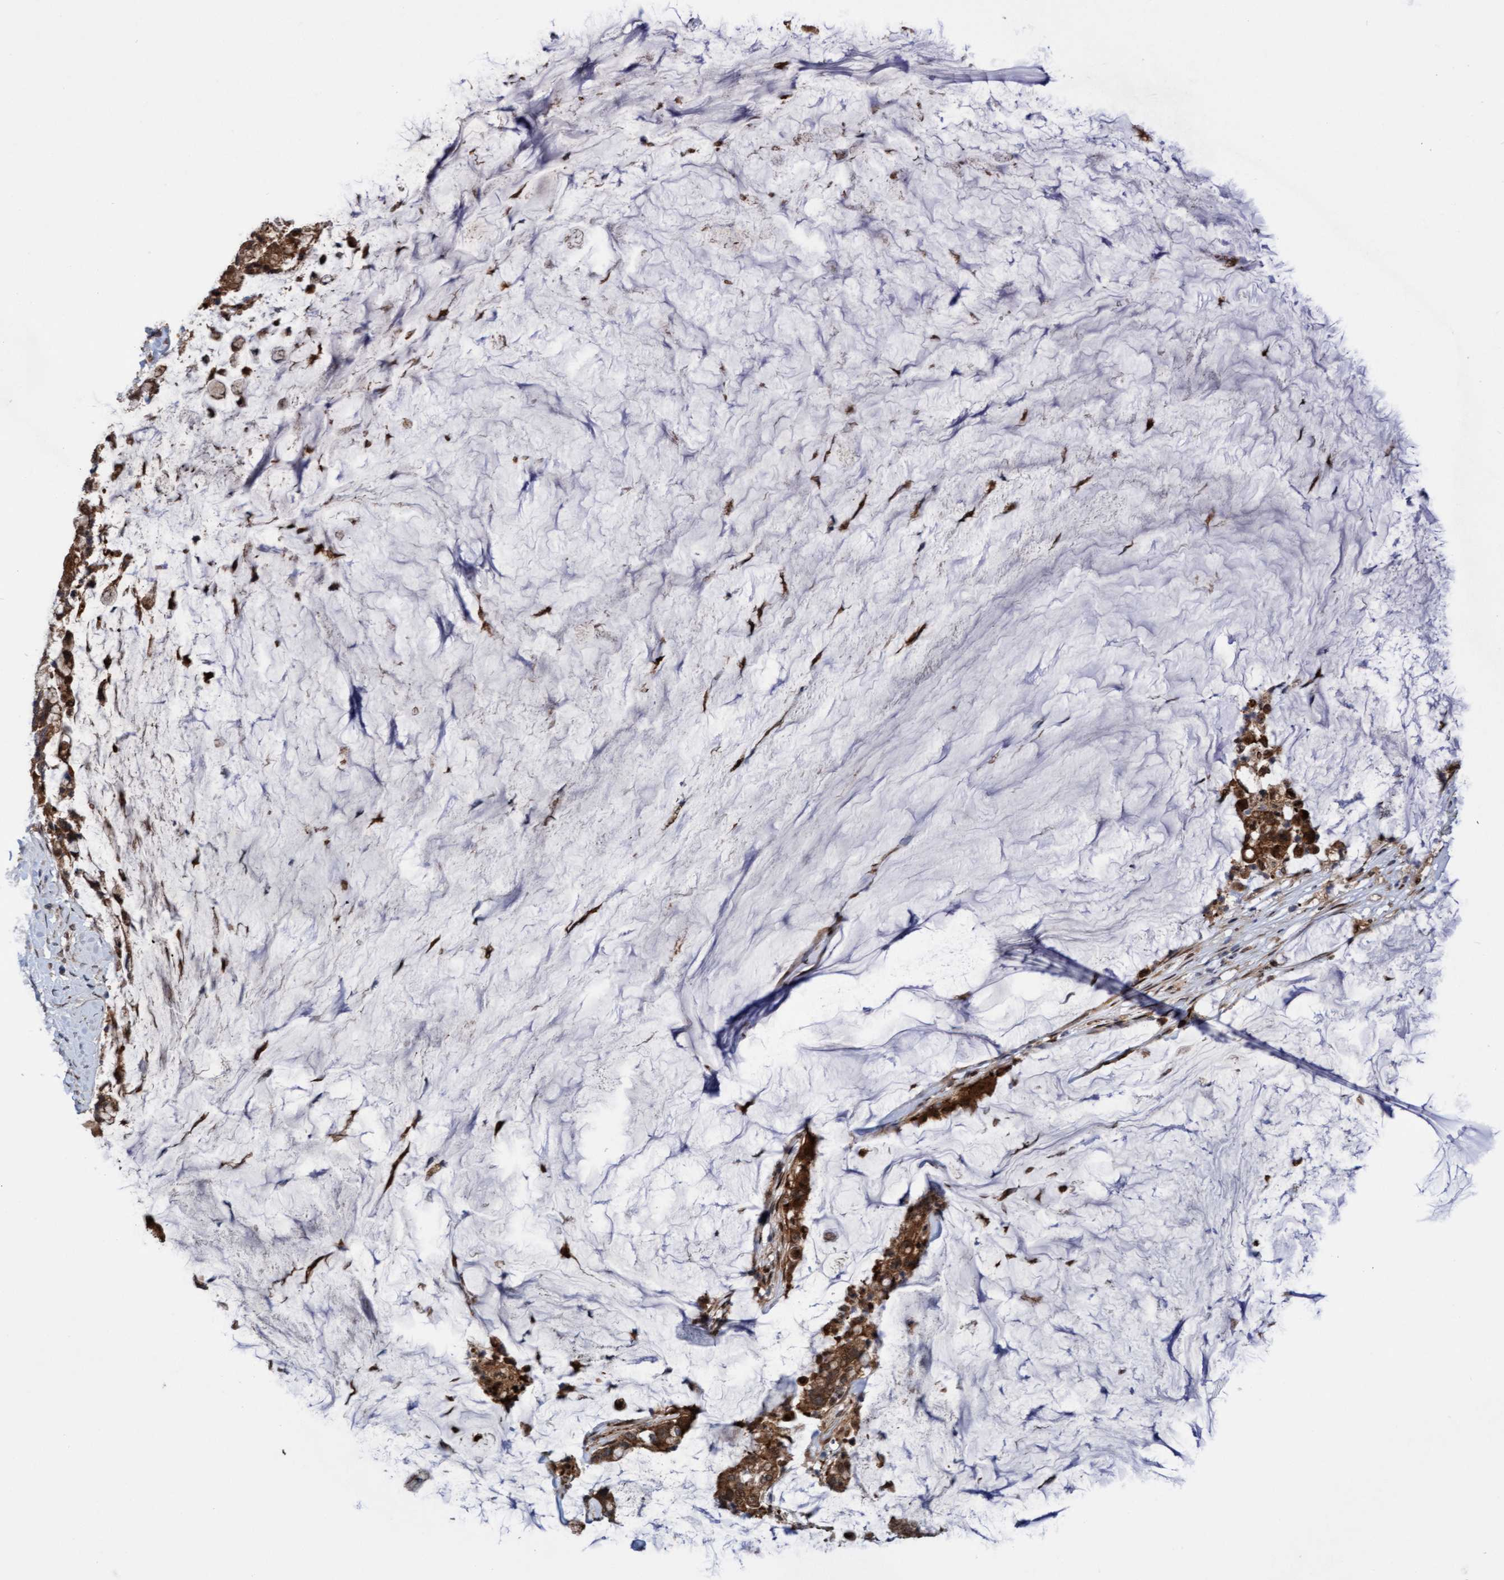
{"staining": {"intensity": "moderate", "quantity": ">75%", "location": "cytoplasmic/membranous"}, "tissue": "pancreatic cancer", "cell_type": "Tumor cells", "image_type": "cancer", "snomed": [{"axis": "morphology", "description": "Adenocarcinoma, NOS"}, {"axis": "topography", "description": "Pancreas"}], "caption": "Pancreatic cancer stained for a protein (brown) shows moderate cytoplasmic/membranous positive expression in about >75% of tumor cells.", "gene": "ITFG1", "patient": {"sex": "male", "age": 41}}